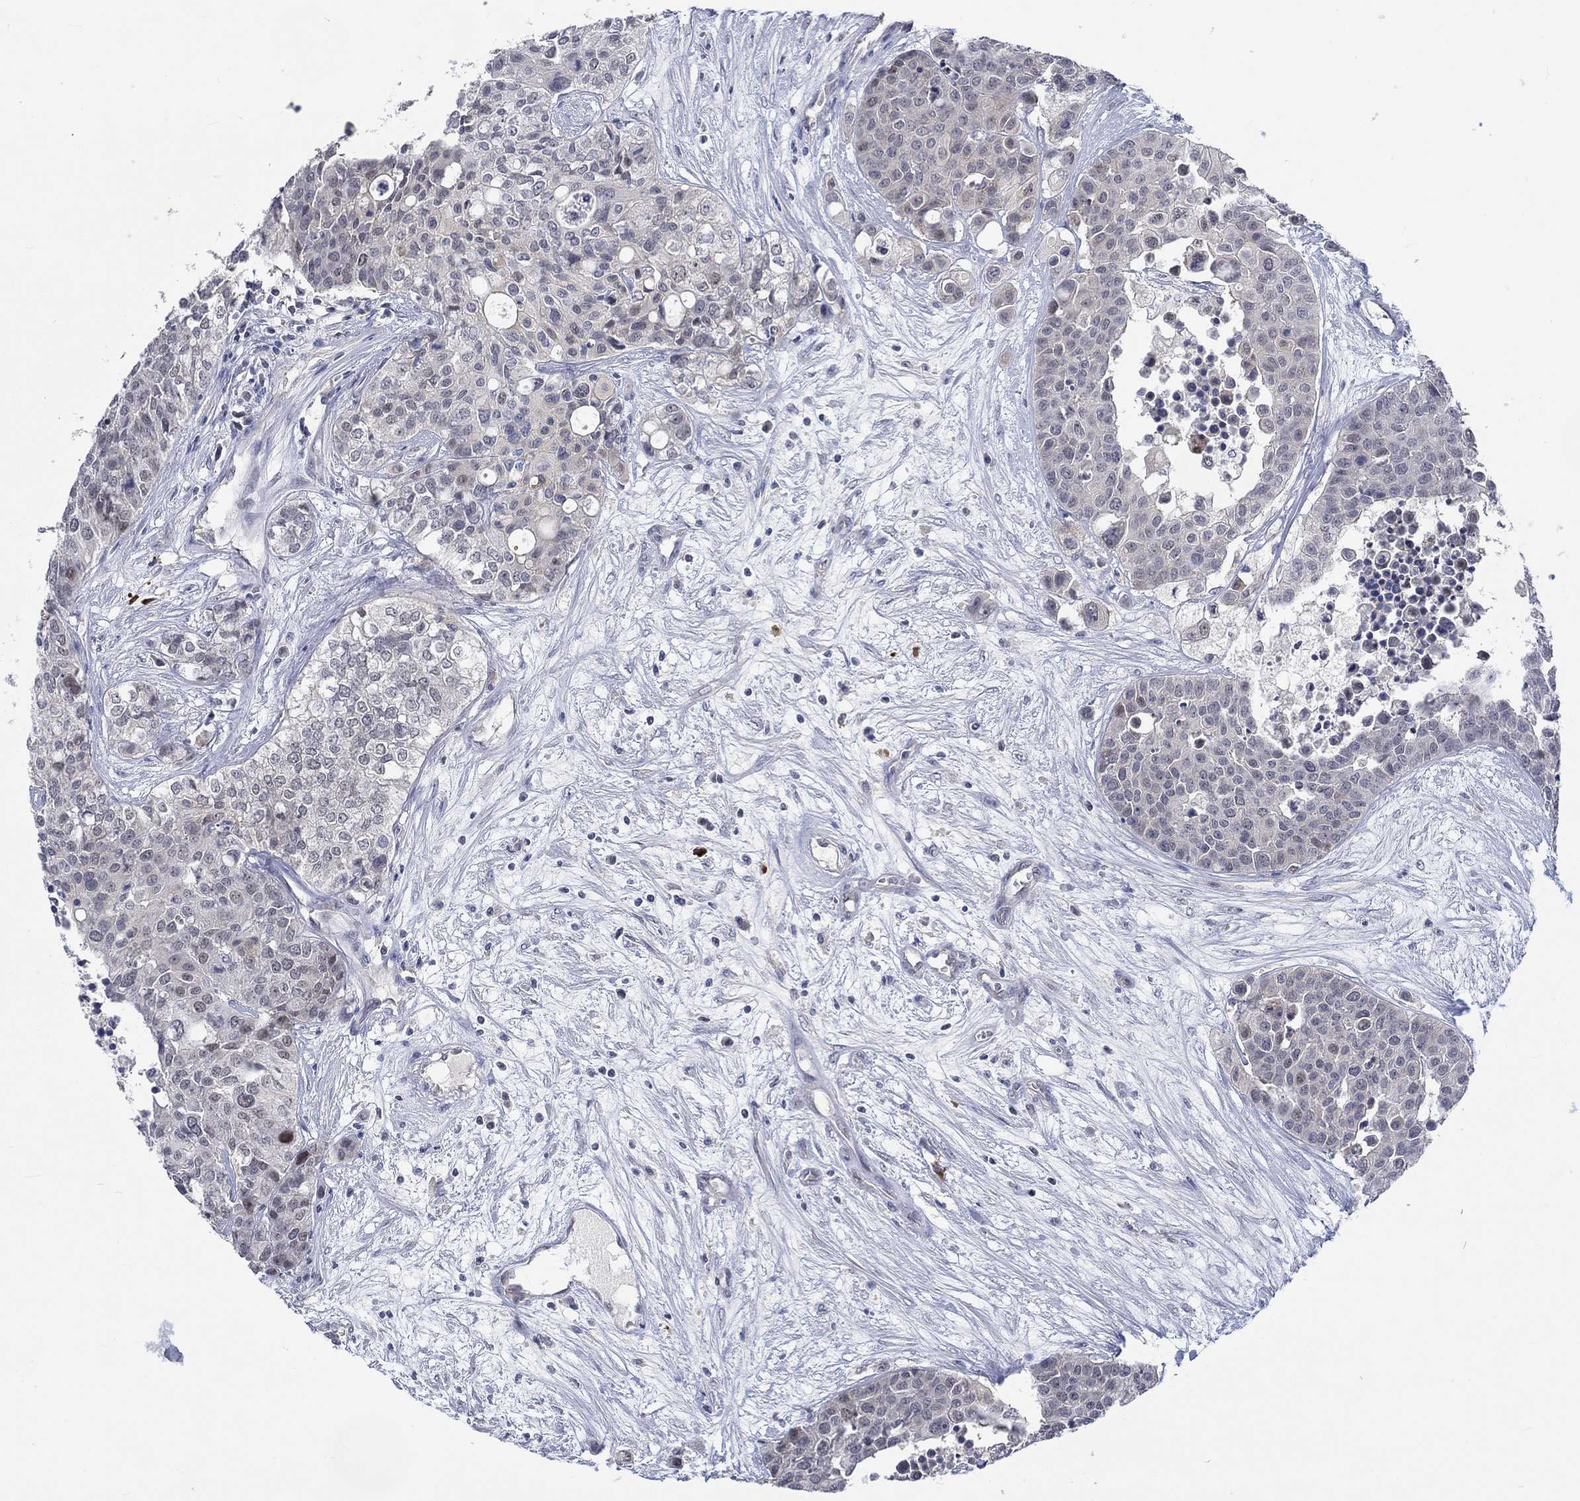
{"staining": {"intensity": "negative", "quantity": "none", "location": "none"}, "tissue": "carcinoid", "cell_type": "Tumor cells", "image_type": "cancer", "snomed": [{"axis": "morphology", "description": "Carcinoid, malignant, NOS"}, {"axis": "topography", "description": "Colon"}], "caption": "Histopathology image shows no significant protein positivity in tumor cells of malignant carcinoid.", "gene": "WASF1", "patient": {"sex": "male", "age": 81}}